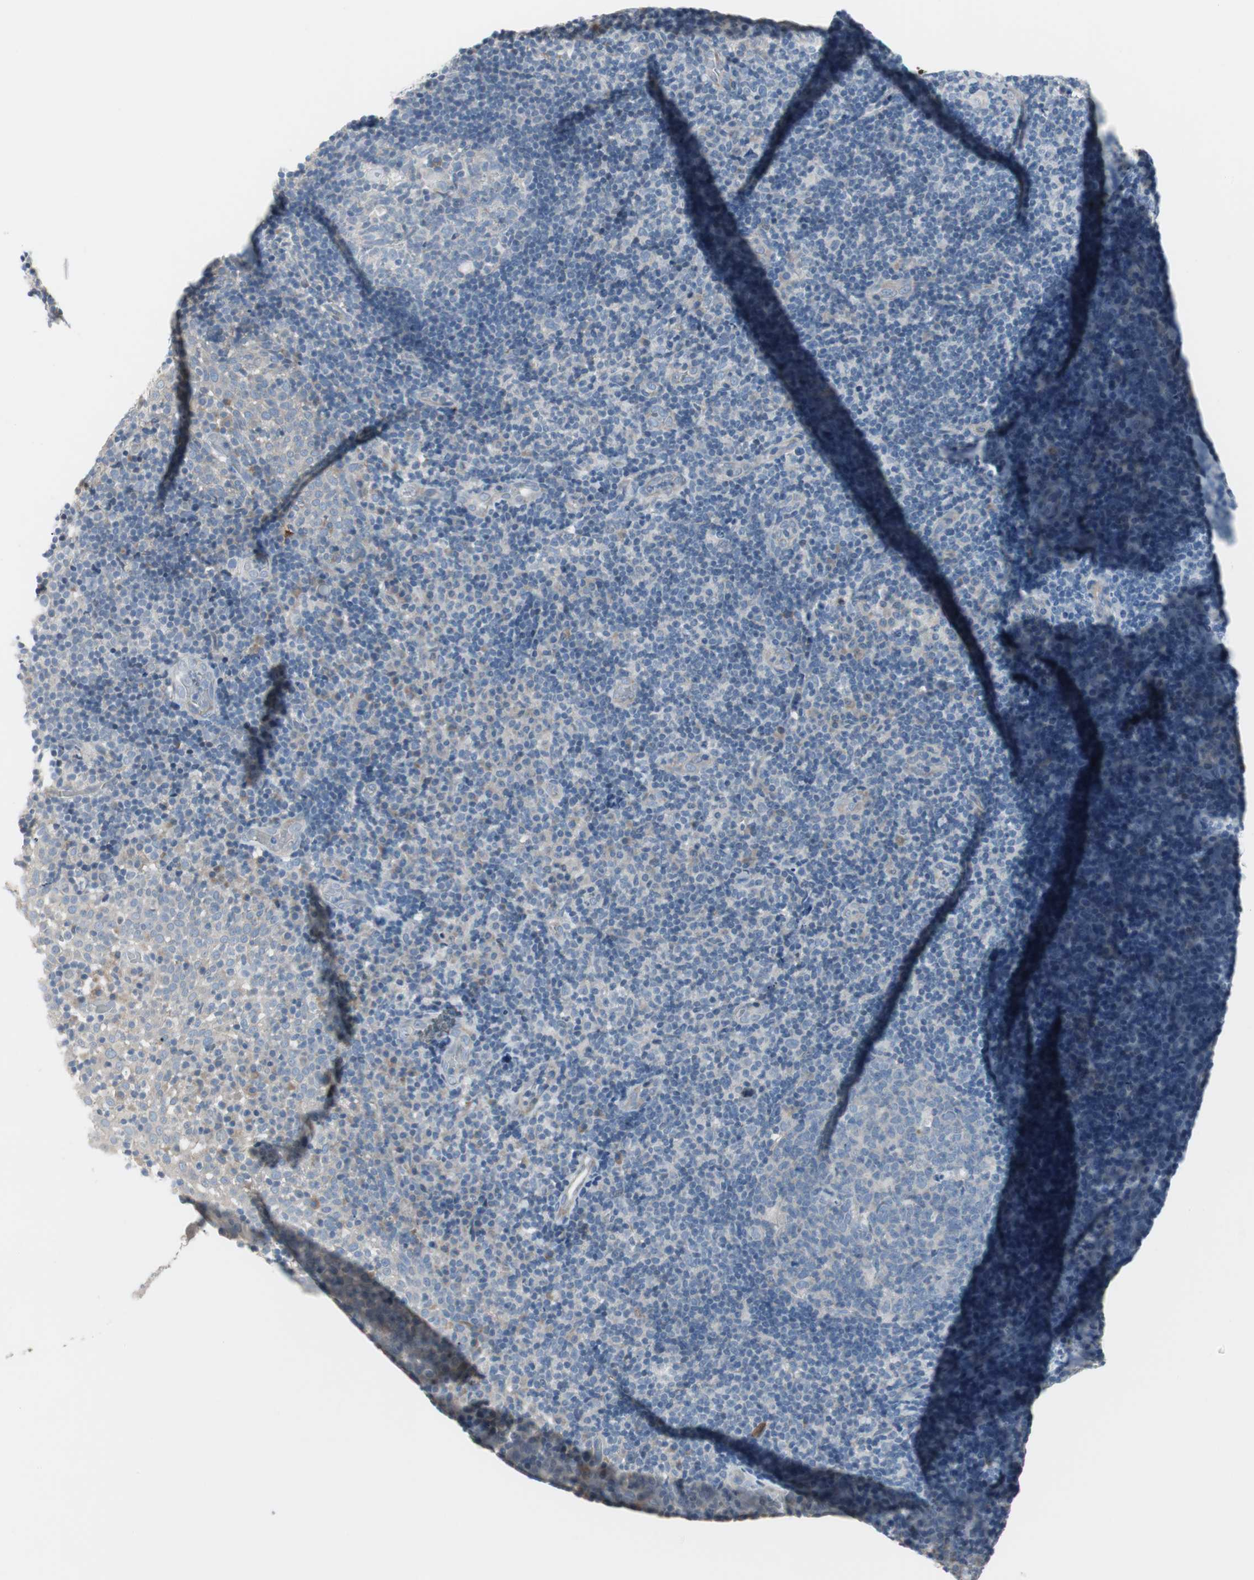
{"staining": {"intensity": "negative", "quantity": "none", "location": "none"}, "tissue": "ovary", "cell_type": "Ovarian stroma cells", "image_type": "normal", "snomed": [{"axis": "morphology", "description": "Normal tissue, NOS"}, {"axis": "topography", "description": "Ovary"}], "caption": "A micrograph of human ovary is negative for staining in ovarian stroma cells. The staining is performed using DAB (3,3'-diaminobenzidine) brown chromogen with nuclei counter-stained in using hematoxylin.", "gene": "PIGR", "patient": {"sex": "female", "age": 35}}